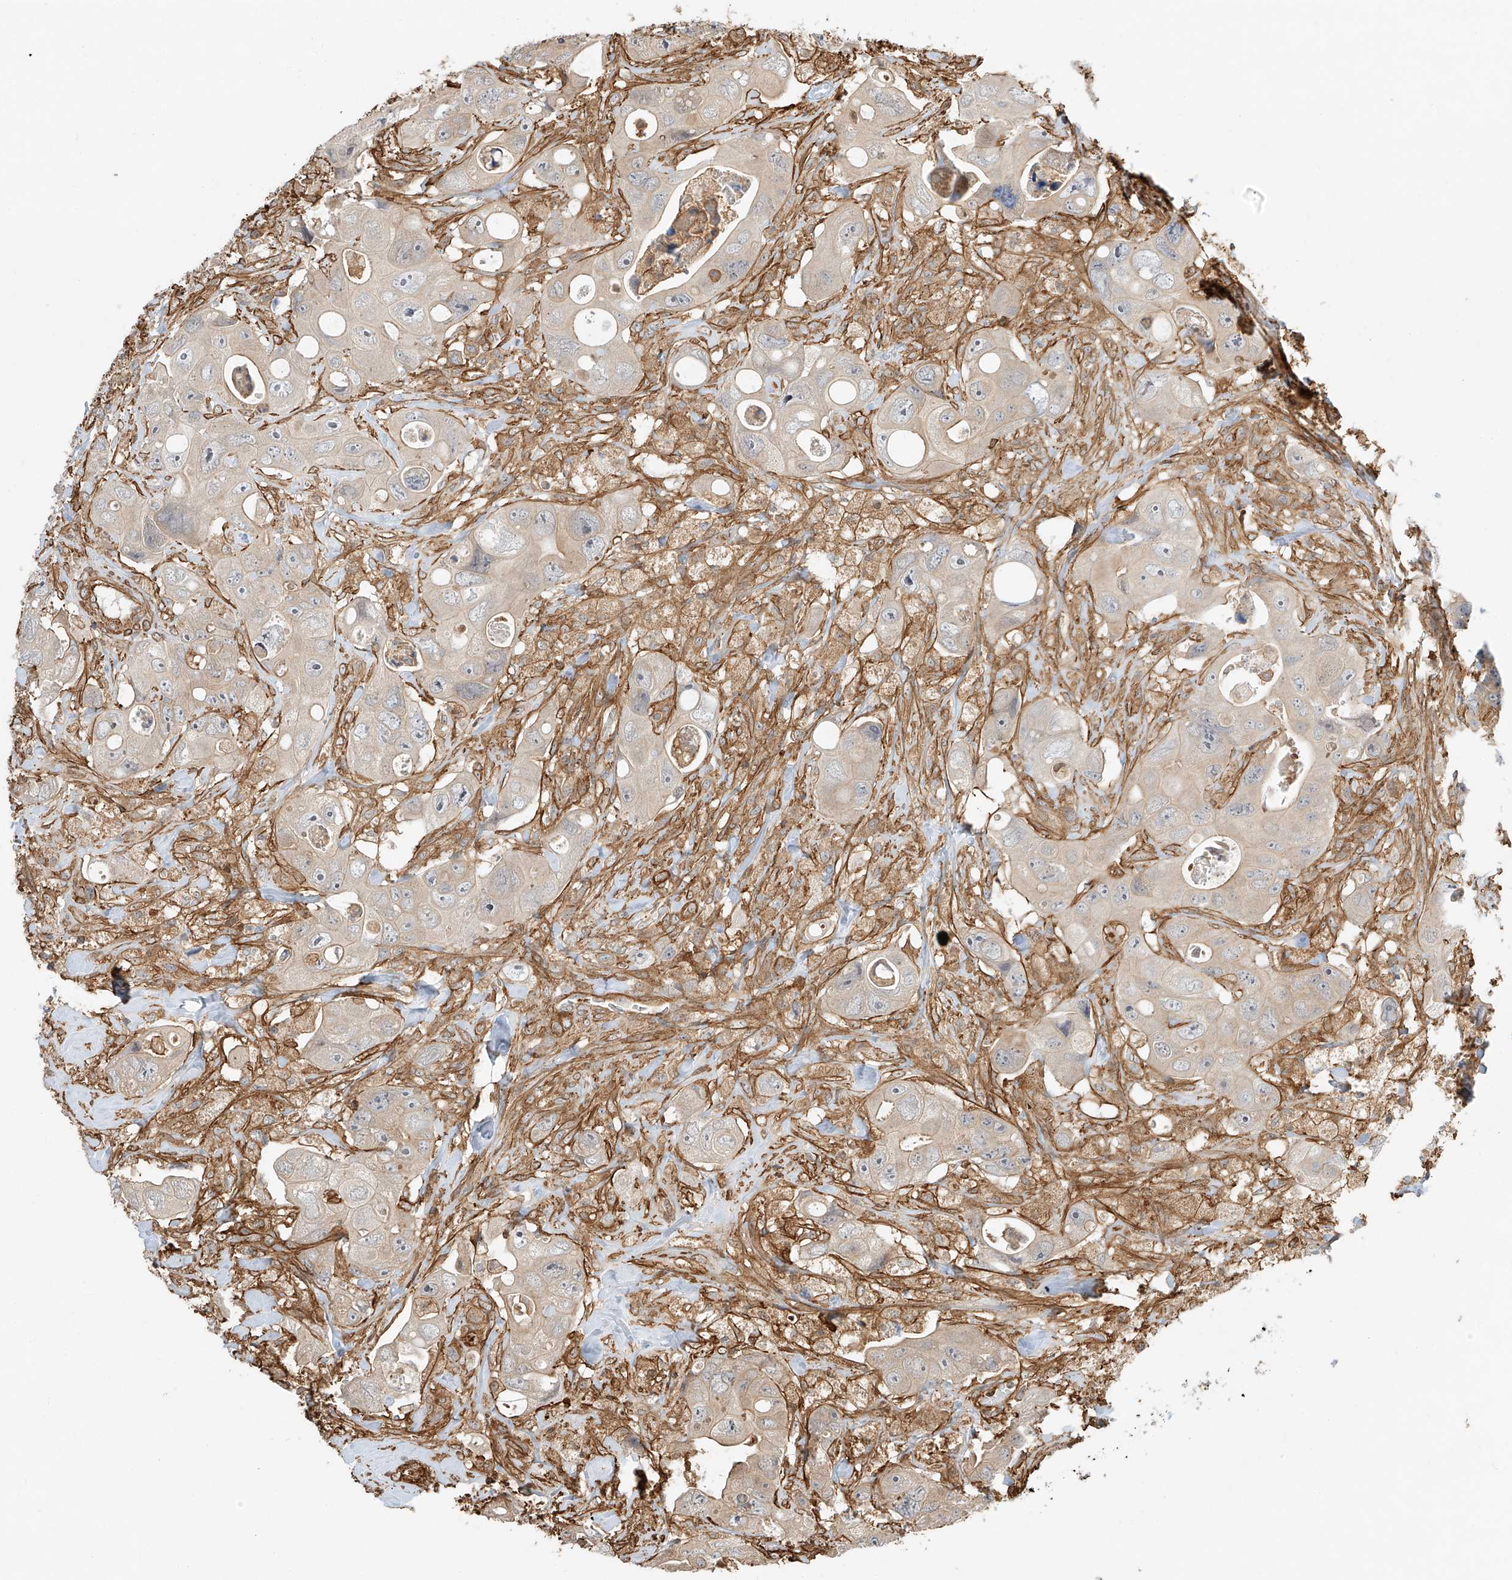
{"staining": {"intensity": "negative", "quantity": "none", "location": "none"}, "tissue": "colorectal cancer", "cell_type": "Tumor cells", "image_type": "cancer", "snomed": [{"axis": "morphology", "description": "Adenocarcinoma, NOS"}, {"axis": "topography", "description": "Colon"}], "caption": "A high-resolution micrograph shows IHC staining of colorectal cancer, which demonstrates no significant expression in tumor cells.", "gene": "CSMD3", "patient": {"sex": "female", "age": 46}}